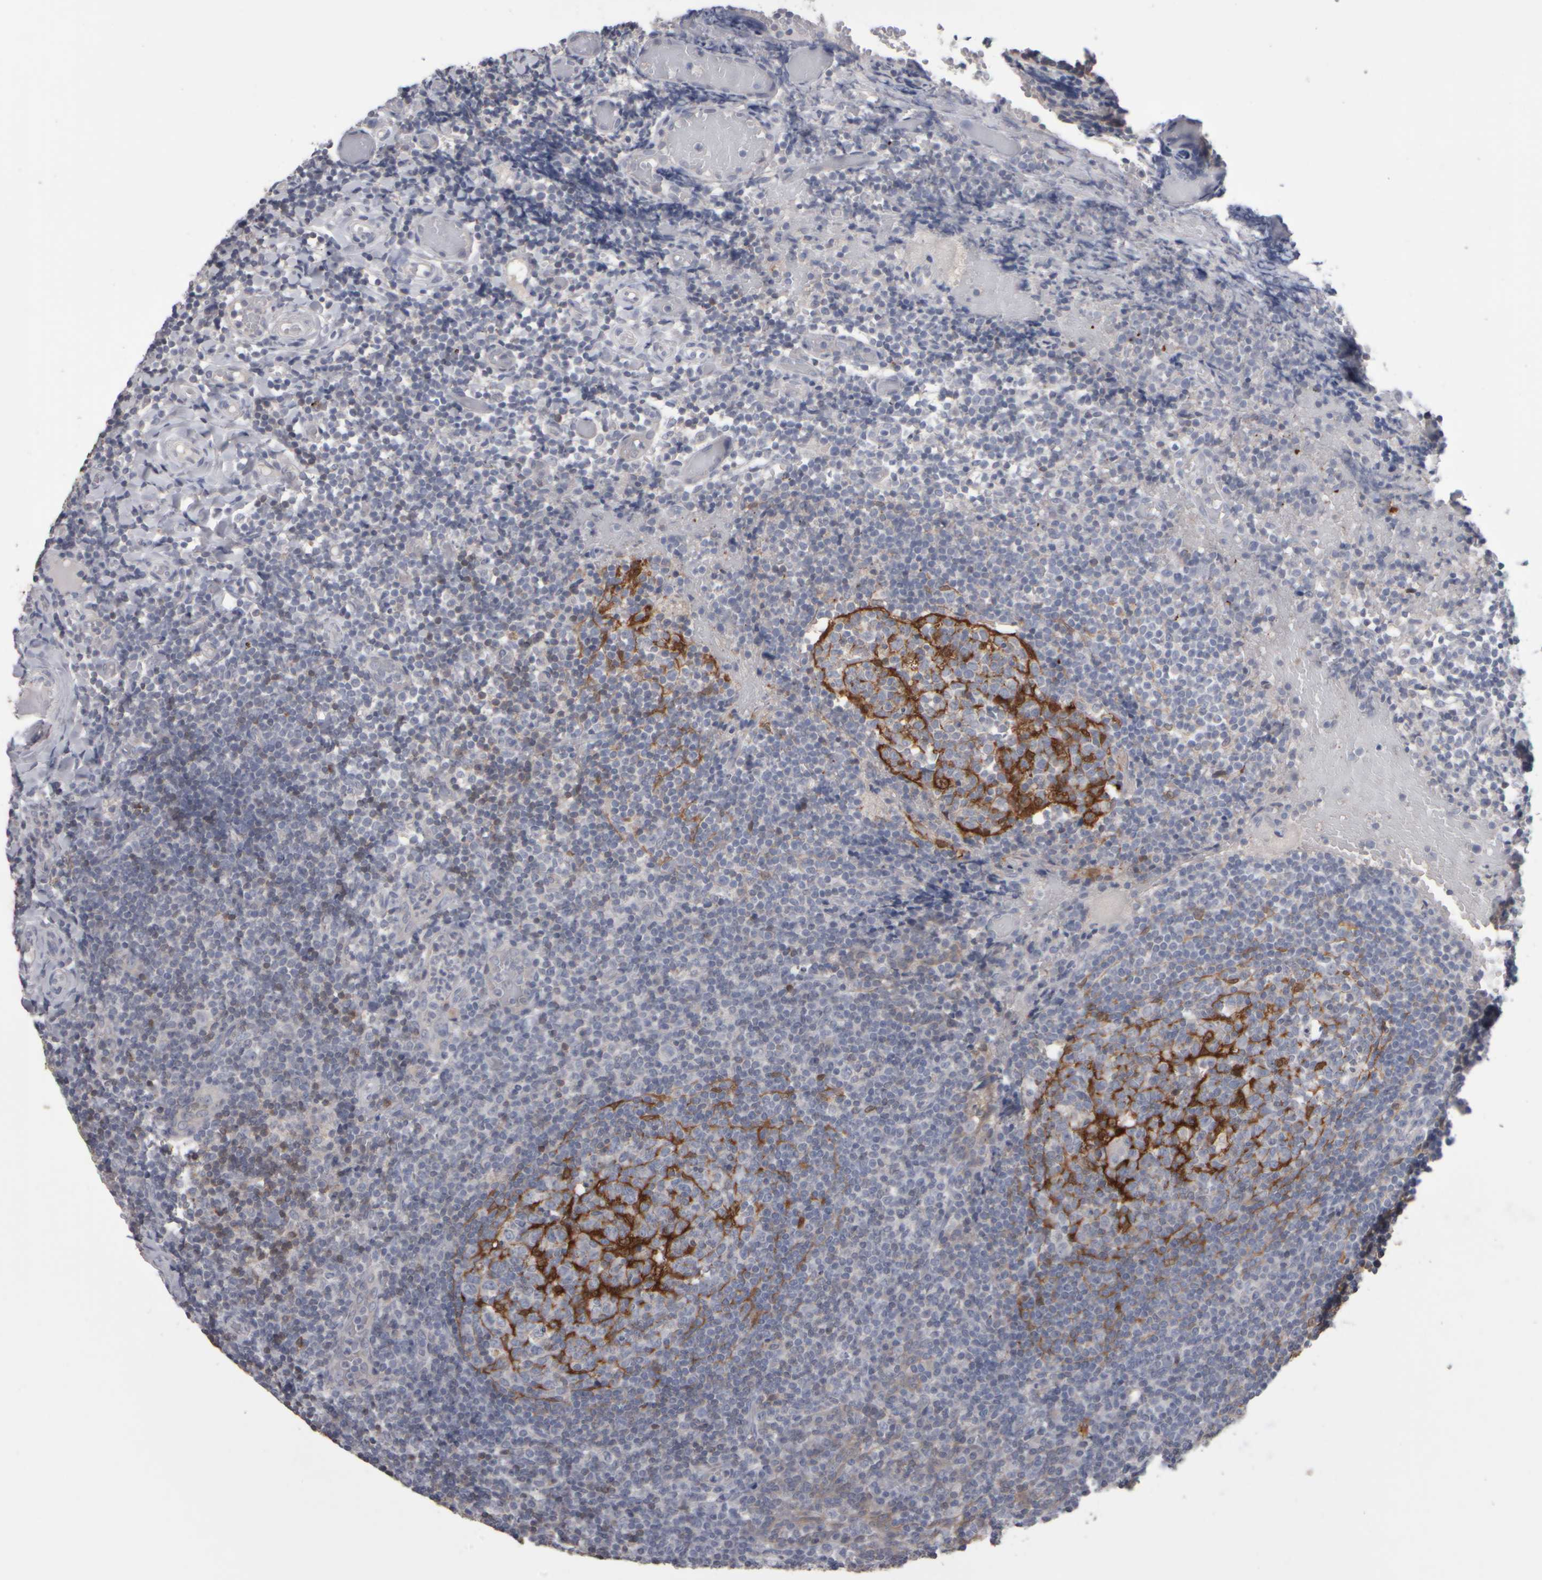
{"staining": {"intensity": "strong", "quantity": "<25%", "location": "cytoplasmic/membranous"}, "tissue": "tonsil", "cell_type": "Germinal center cells", "image_type": "normal", "snomed": [{"axis": "morphology", "description": "Normal tissue, NOS"}, {"axis": "topography", "description": "Tonsil"}], "caption": "Immunohistochemical staining of unremarkable human tonsil shows strong cytoplasmic/membranous protein staining in approximately <25% of germinal center cells.", "gene": "EPHX2", "patient": {"sex": "female", "age": 19}}